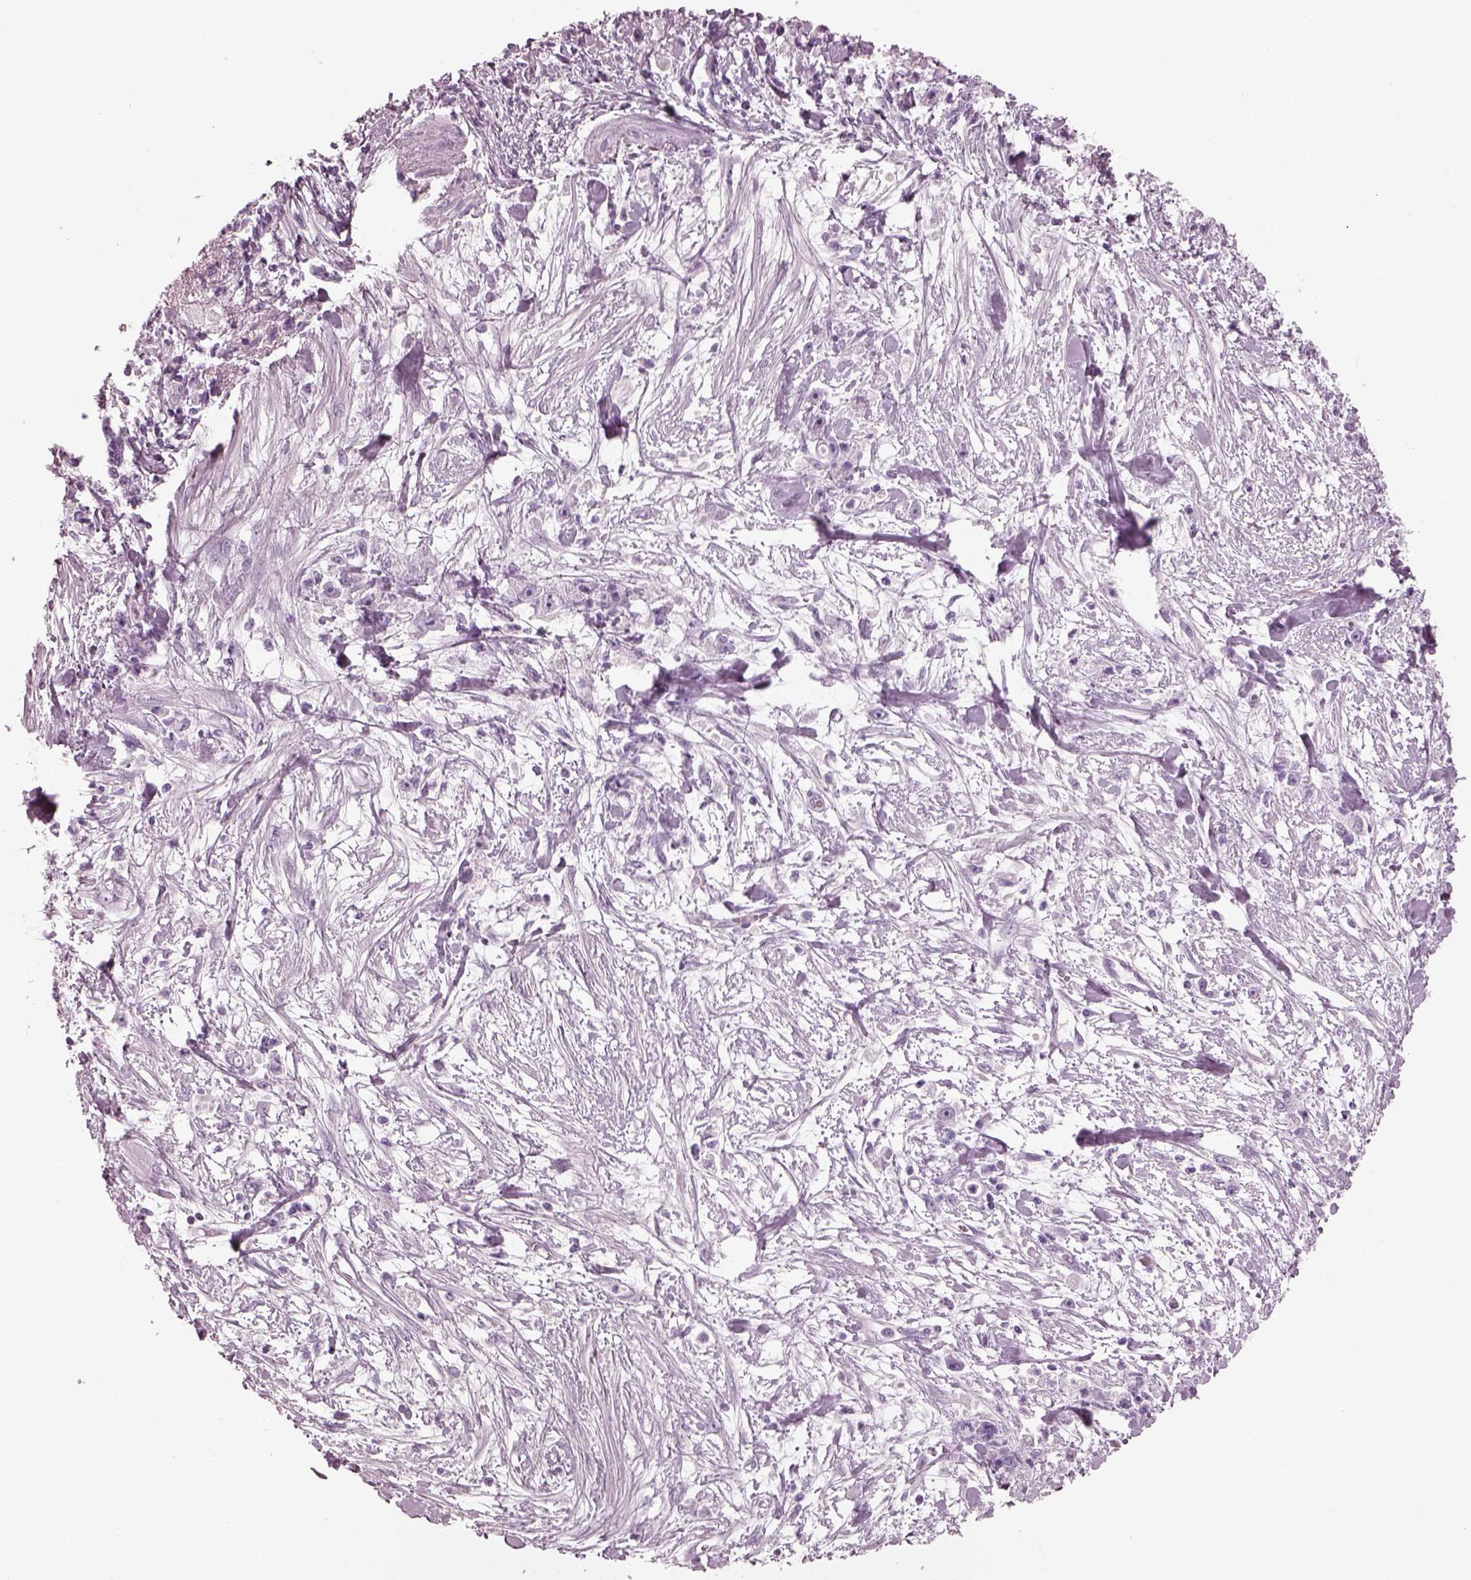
{"staining": {"intensity": "negative", "quantity": "none", "location": "none"}, "tissue": "stomach cancer", "cell_type": "Tumor cells", "image_type": "cancer", "snomed": [{"axis": "morphology", "description": "Adenocarcinoma, NOS"}, {"axis": "topography", "description": "Stomach"}], "caption": "The immunohistochemistry micrograph has no significant positivity in tumor cells of stomach cancer tissue.", "gene": "PDC", "patient": {"sex": "female", "age": 59}}